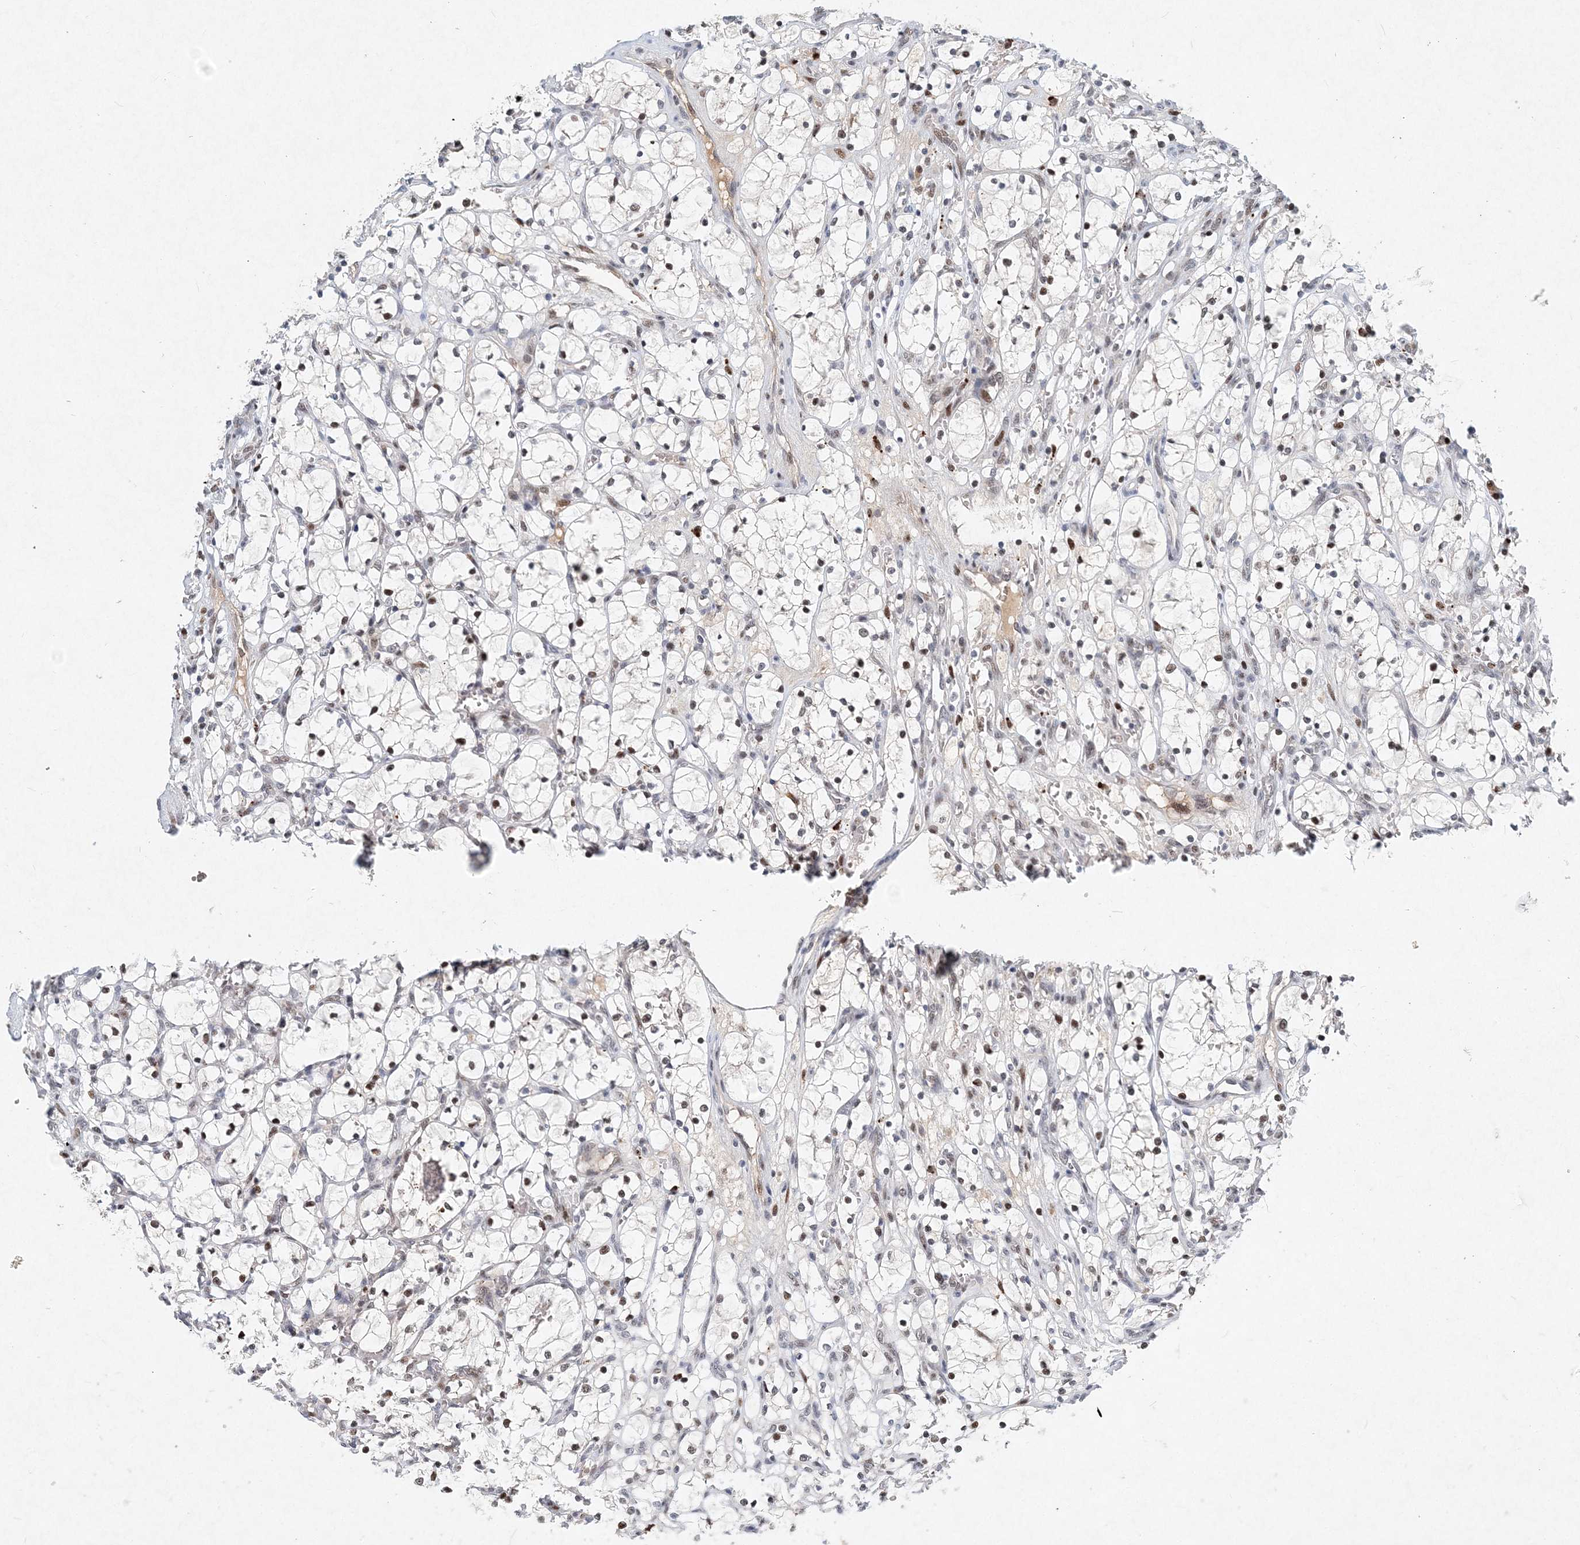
{"staining": {"intensity": "negative", "quantity": "none", "location": "none"}, "tissue": "renal cancer", "cell_type": "Tumor cells", "image_type": "cancer", "snomed": [{"axis": "morphology", "description": "Adenocarcinoma, NOS"}, {"axis": "topography", "description": "Kidney"}], "caption": "A high-resolution histopathology image shows immunohistochemistry (IHC) staining of renal adenocarcinoma, which demonstrates no significant positivity in tumor cells.", "gene": "KPNA4", "patient": {"sex": "female", "age": 69}}